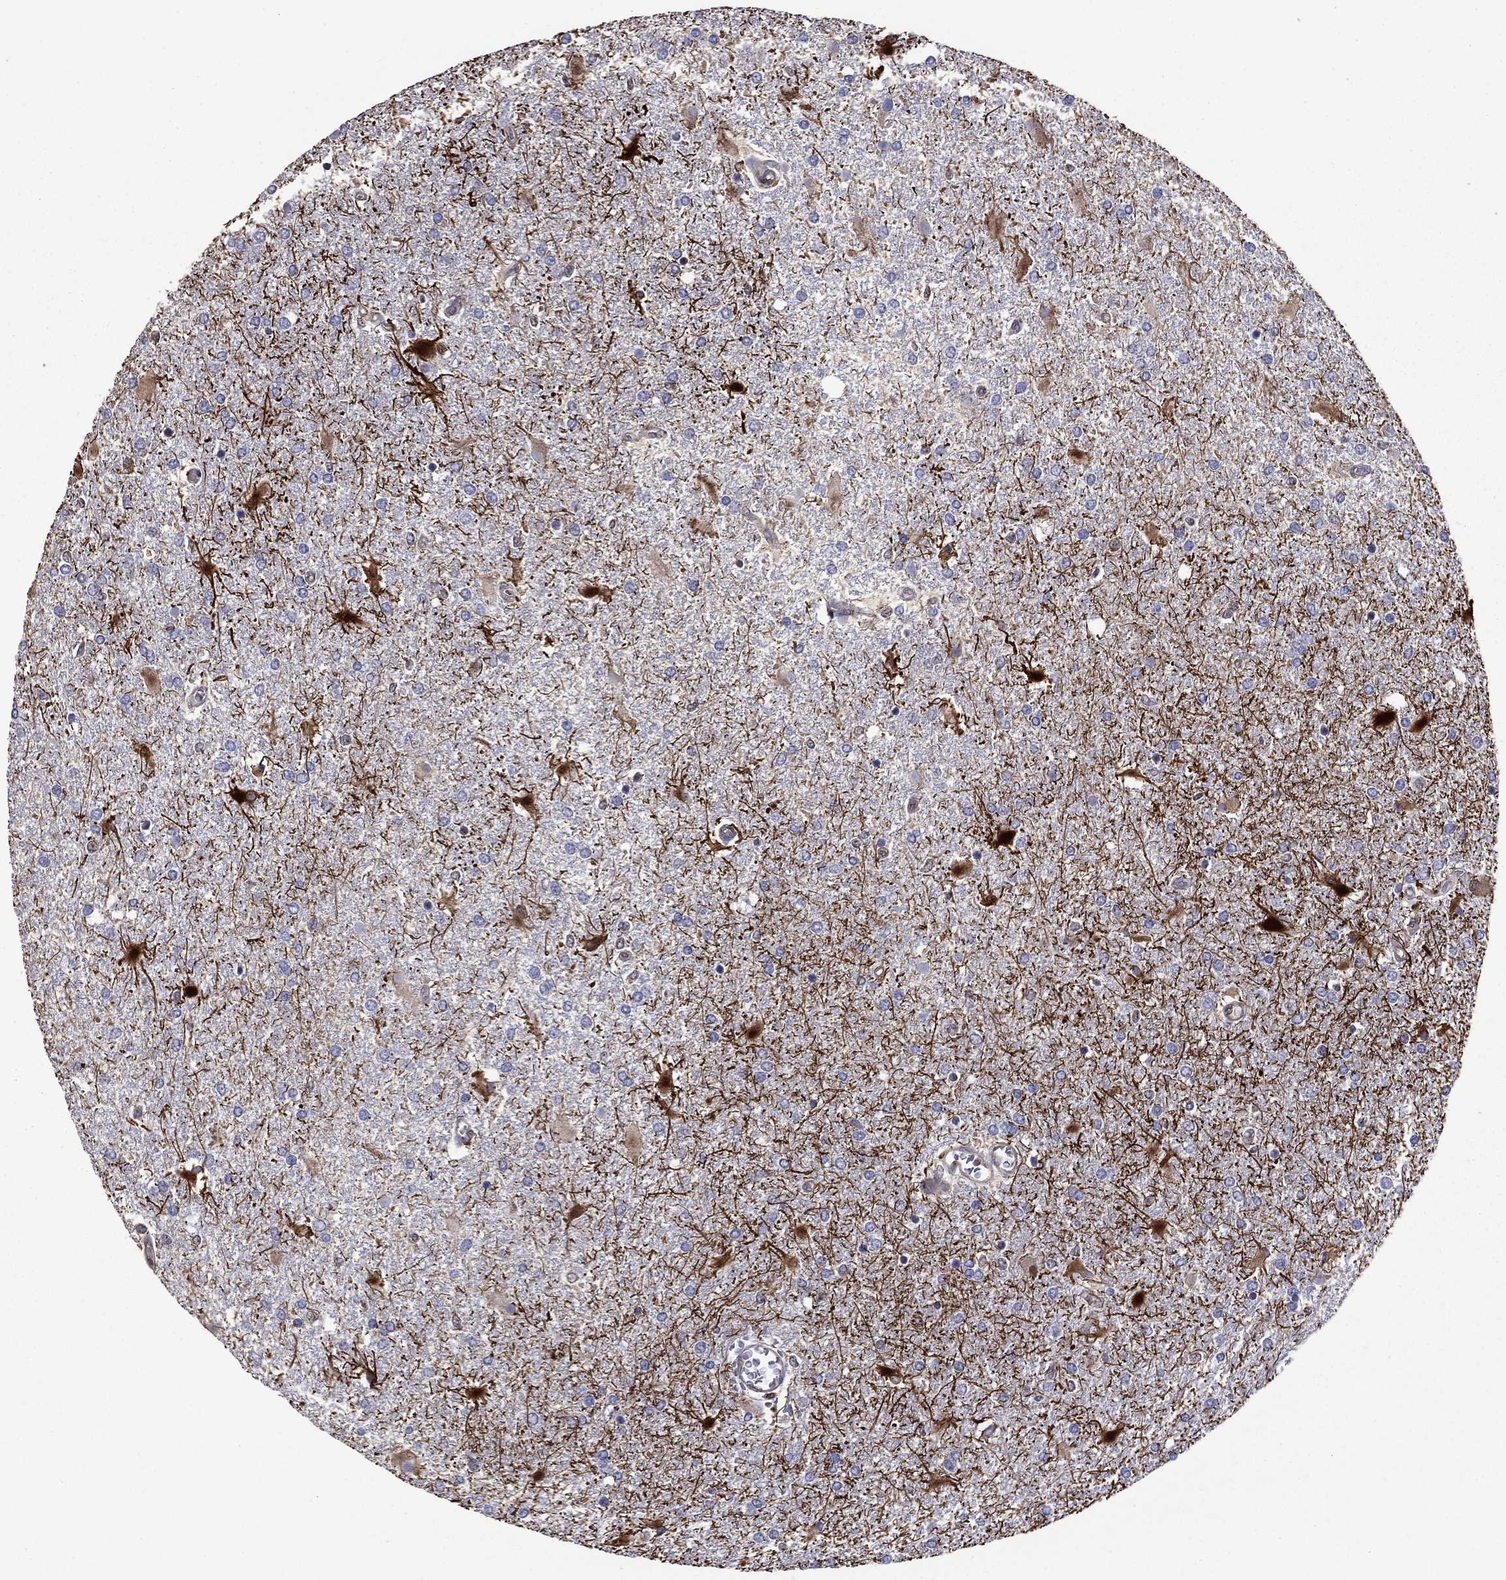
{"staining": {"intensity": "negative", "quantity": "none", "location": "none"}, "tissue": "glioma", "cell_type": "Tumor cells", "image_type": "cancer", "snomed": [{"axis": "morphology", "description": "Glioma, malignant, High grade"}, {"axis": "topography", "description": "Cerebral cortex"}], "caption": "This is a histopathology image of immunohistochemistry (IHC) staining of glioma, which shows no positivity in tumor cells.", "gene": "APPBP2", "patient": {"sex": "male", "age": 79}}